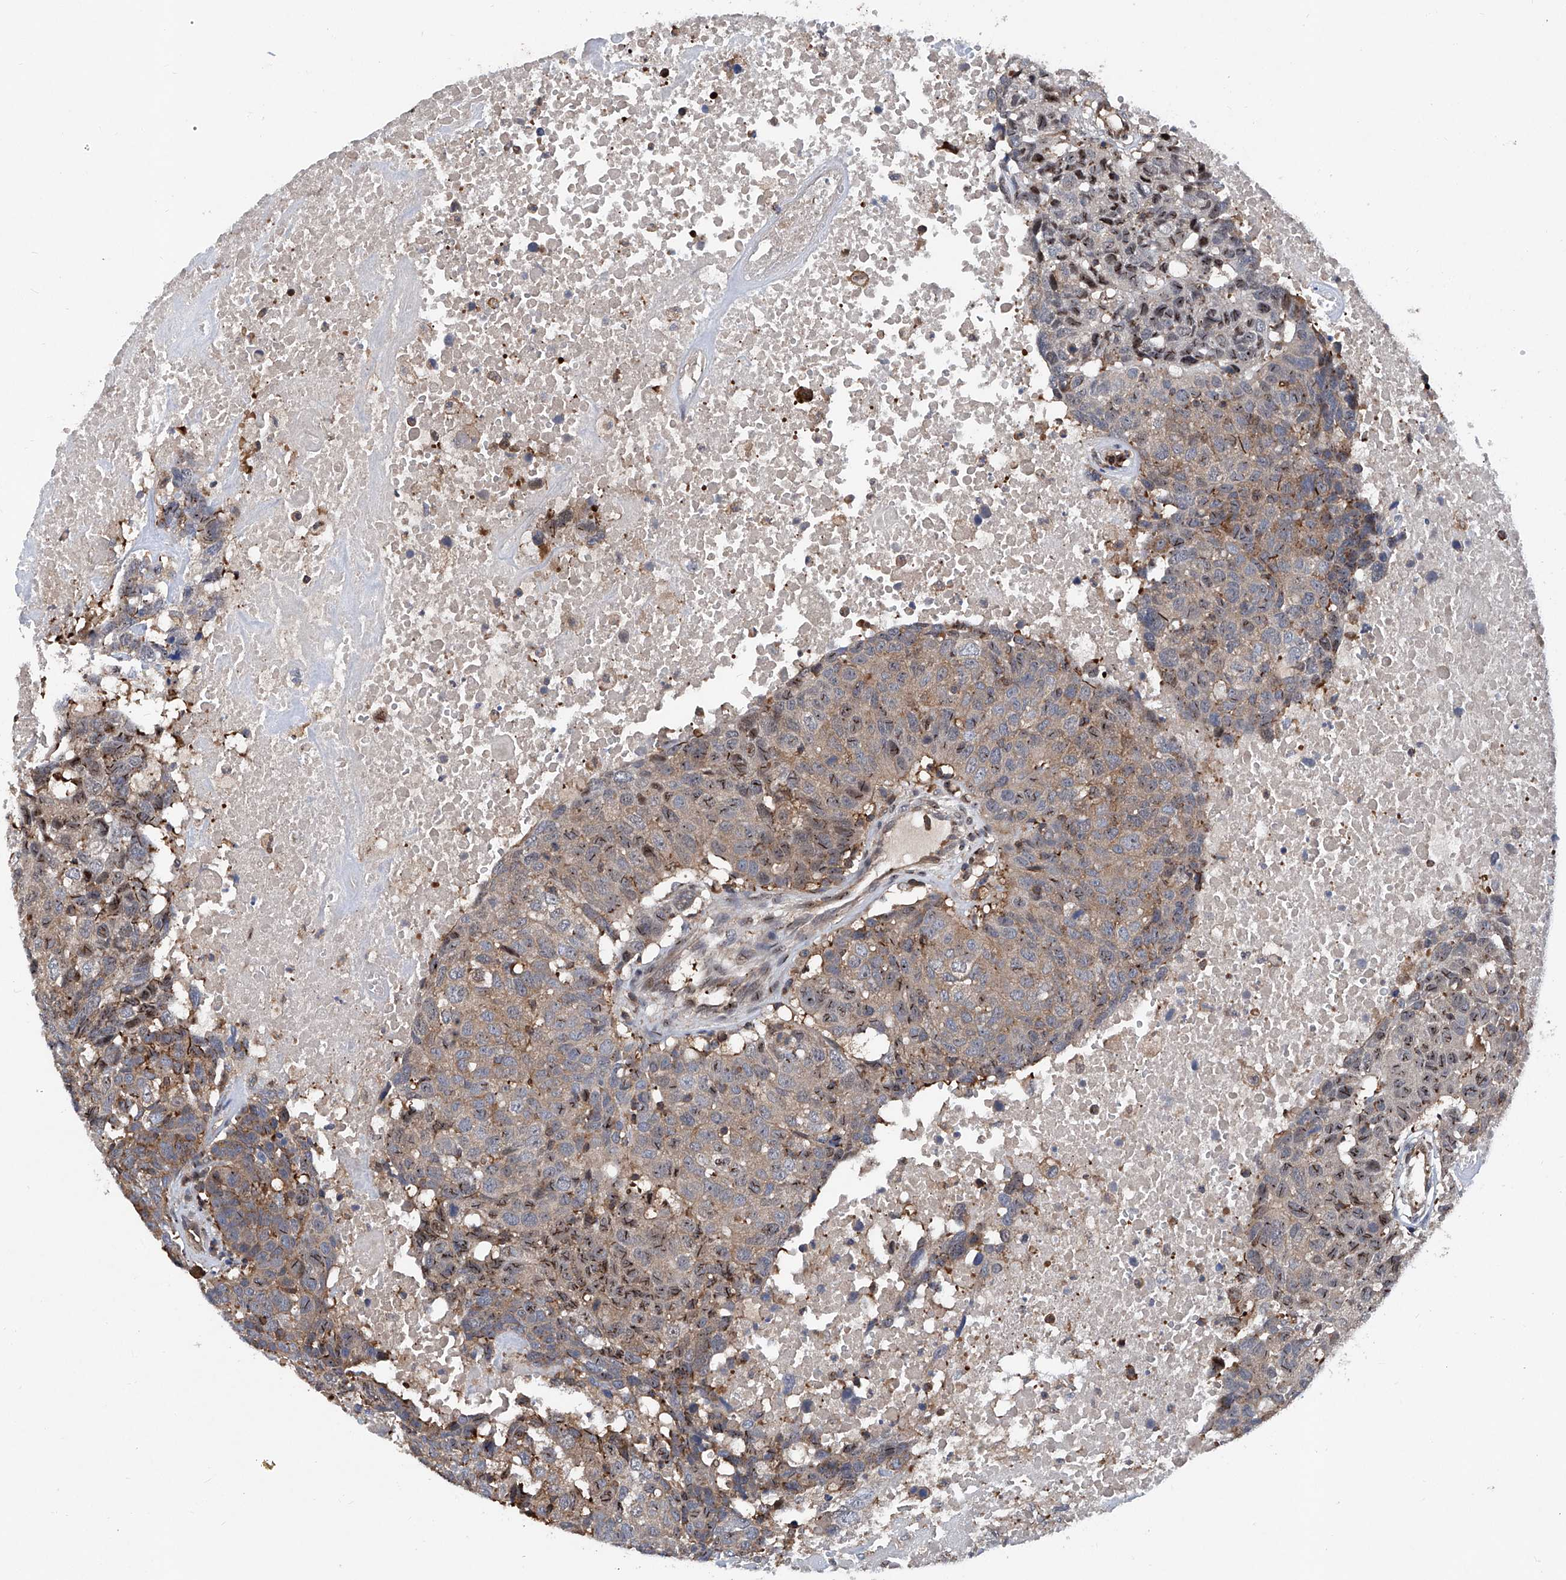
{"staining": {"intensity": "moderate", "quantity": "25%-75%", "location": "nuclear"}, "tissue": "head and neck cancer", "cell_type": "Tumor cells", "image_type": "cancer", "snomed": [{"axis": "morphology", "description": "Squamous cell carcinoma, NOS"}, {"axis": "topography", "description": "Head-Neck"}], "caption": "Immunohistochemical staining of head and neck cancer (squamous cell carcinoma) reveals medium levels of moderate nuclear protein positivity in approximately 25%-75% of tumor cells. Immunohistochemistry (ihc) stains the protein in brown and the nuclei are stained blue.", "gene": "NT5C3A", "patient": {"sex": "male", "age": 66}}